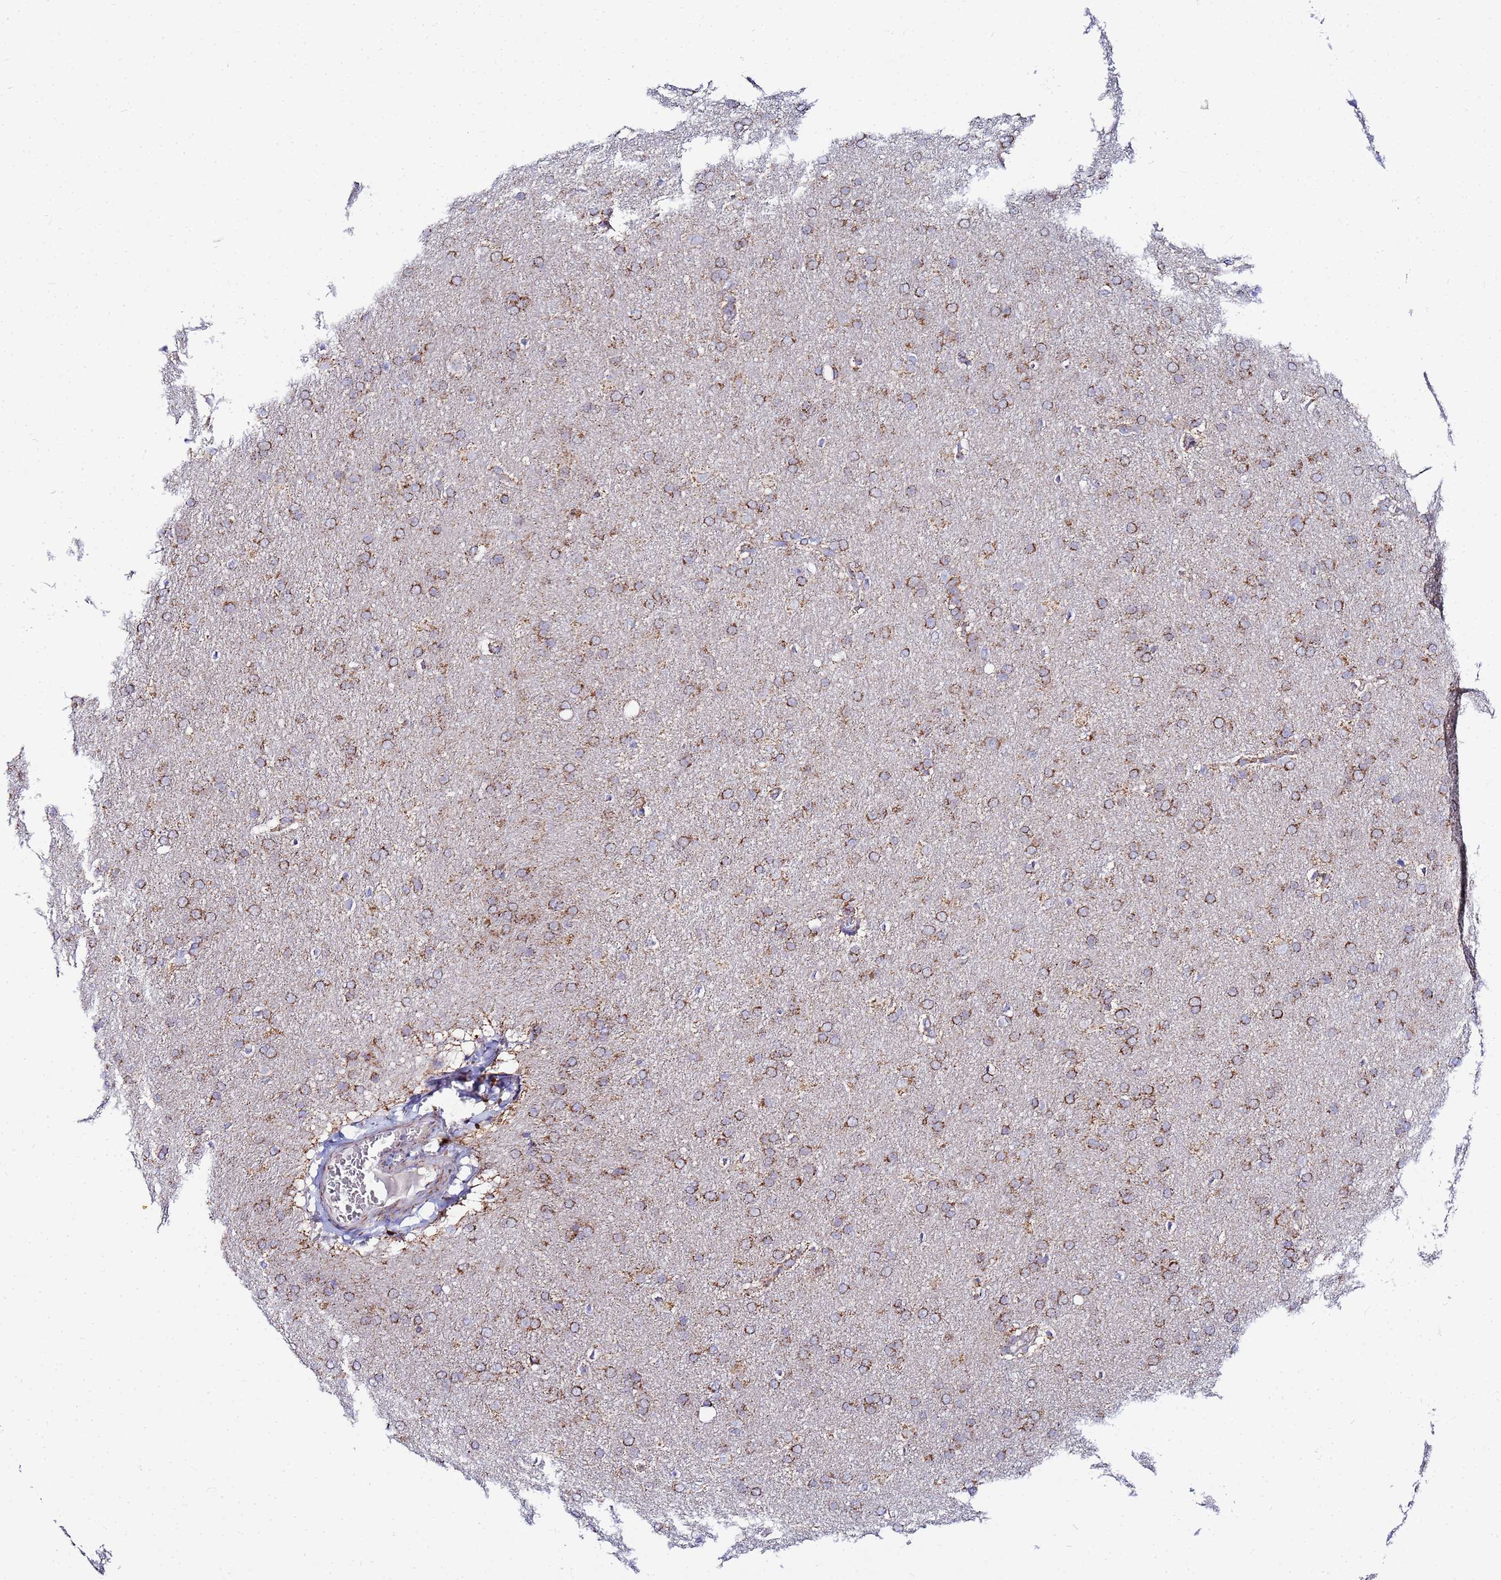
{"staining": {"intensity": "strong", "quantity": "25%-75%", "location": "cytoplasmic/membranous"}, "tissue": "glioma", "cell_type": "Tumor cells", "image_type": "cancer", "snomed": [{"axis": "morphology", "description": "Glioma, malignant, Low grade"}, {"axis": "topography", "description": "Brain"}], "caption": "Glioma stained for a protein demonstrates strong cytoplasmic/membranous positivity in tumor cells. The protein is stained brown, and the nuclei are stained in blue (DAB (3,3'-diaminobenzidine) IHC with brightfield microscopy, high magnification).", "gene": "FAHD2A", "patient": {"sex": "female", "age": 32}}